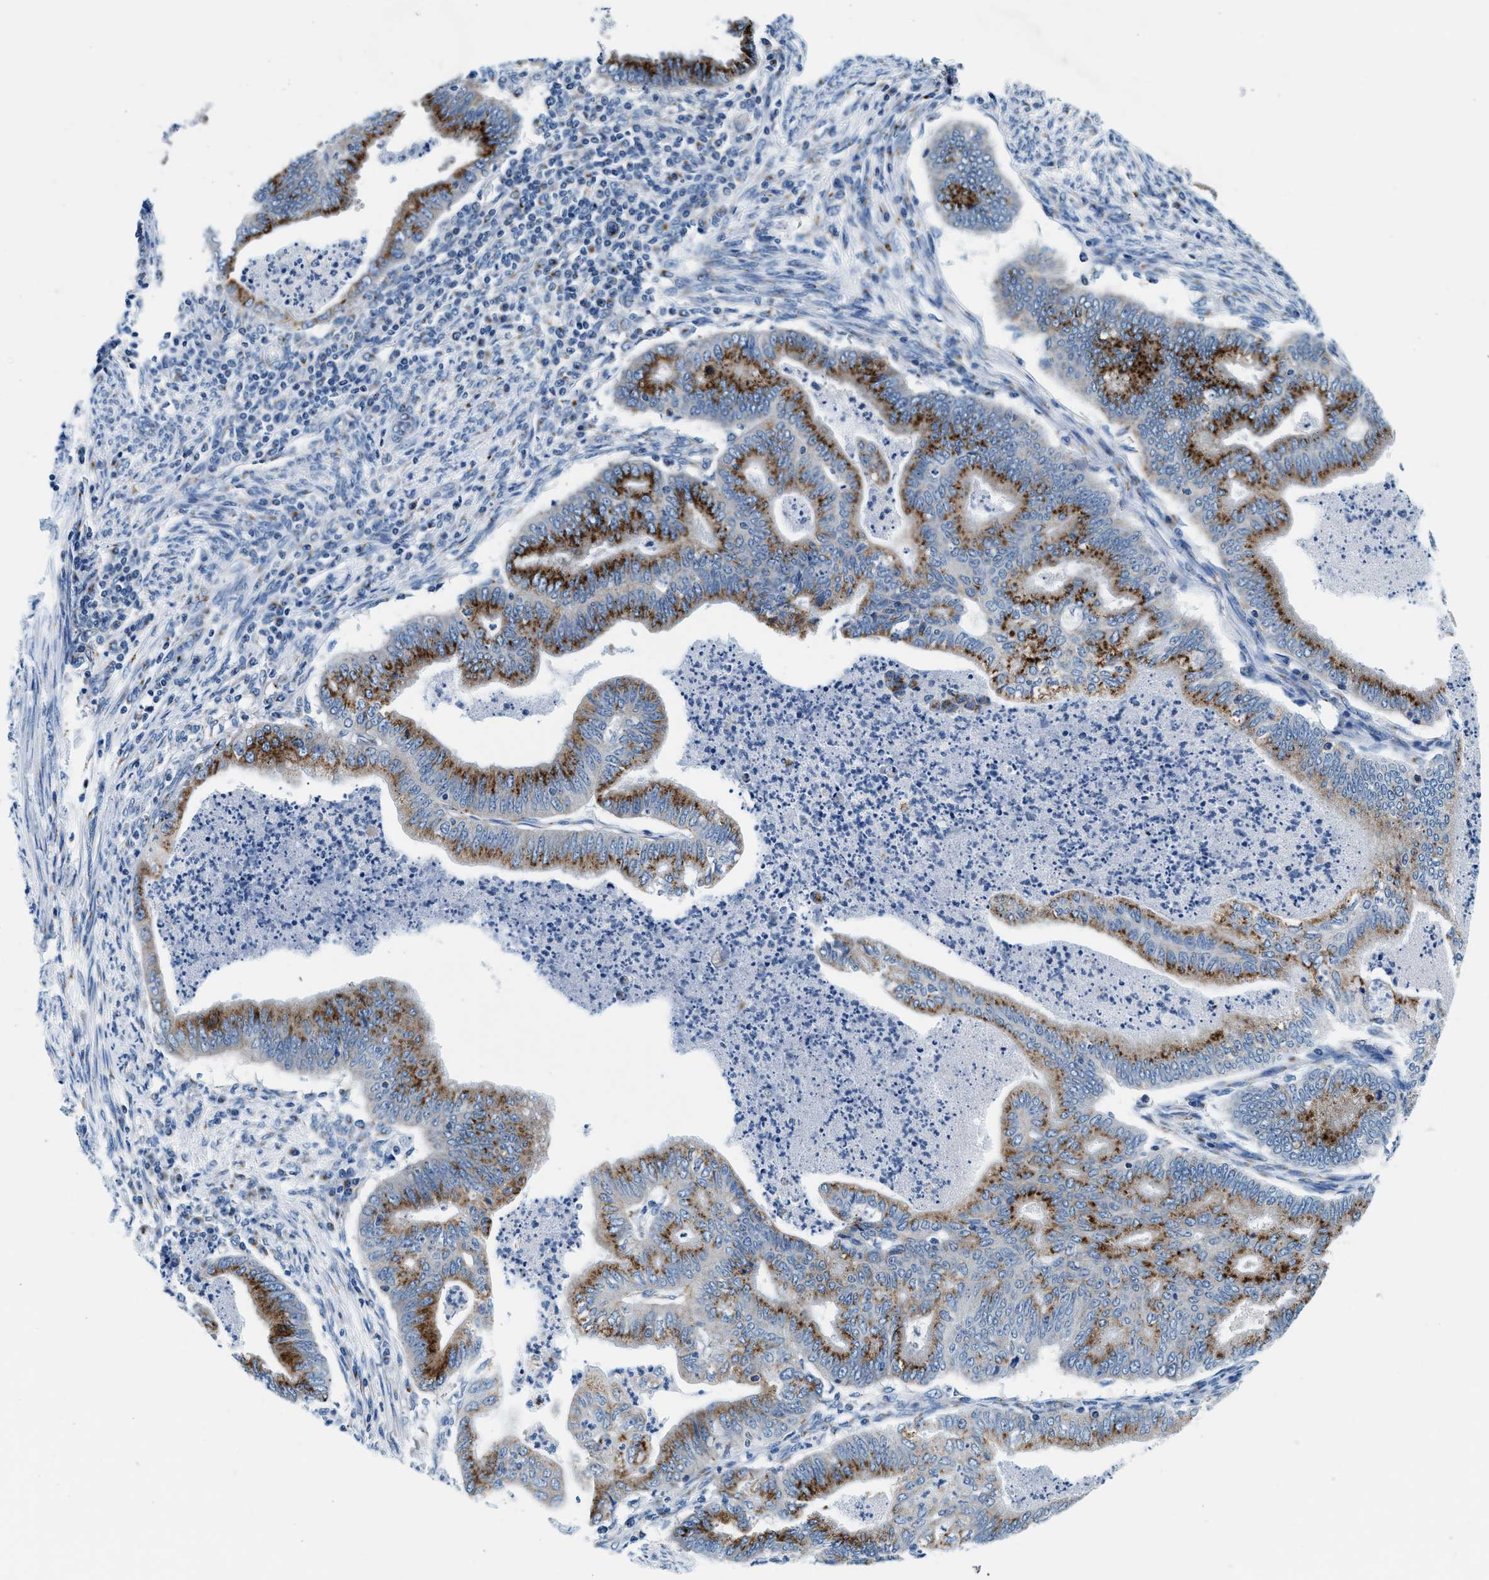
{"staining": {"intensity": "moderate", "quantity": ">75%", "location": "cytoplasmic/membranous"}, "tissue": "endometrial cancer", "cell_type": "Tumor cells", "image_type": "cancer", "snomed": [{"axis": "morphology", "description": "Polyp, NOS"}, {"axis": "morphology", "description": "Adenocarcinoma, NOS"}, {"axis": "morphology", "description": "Adenoma, NOS"}, {"axis": "topography", "description": "Endometrium"}], "caption": "The image exhibits a brown stain indicating the presence of a protein in the cytoplasmic/membranous of tumor cells in endometrial adenocarcinoma.", "gene": "VPS53", "patient": {"sex": "female", "age": 79}}